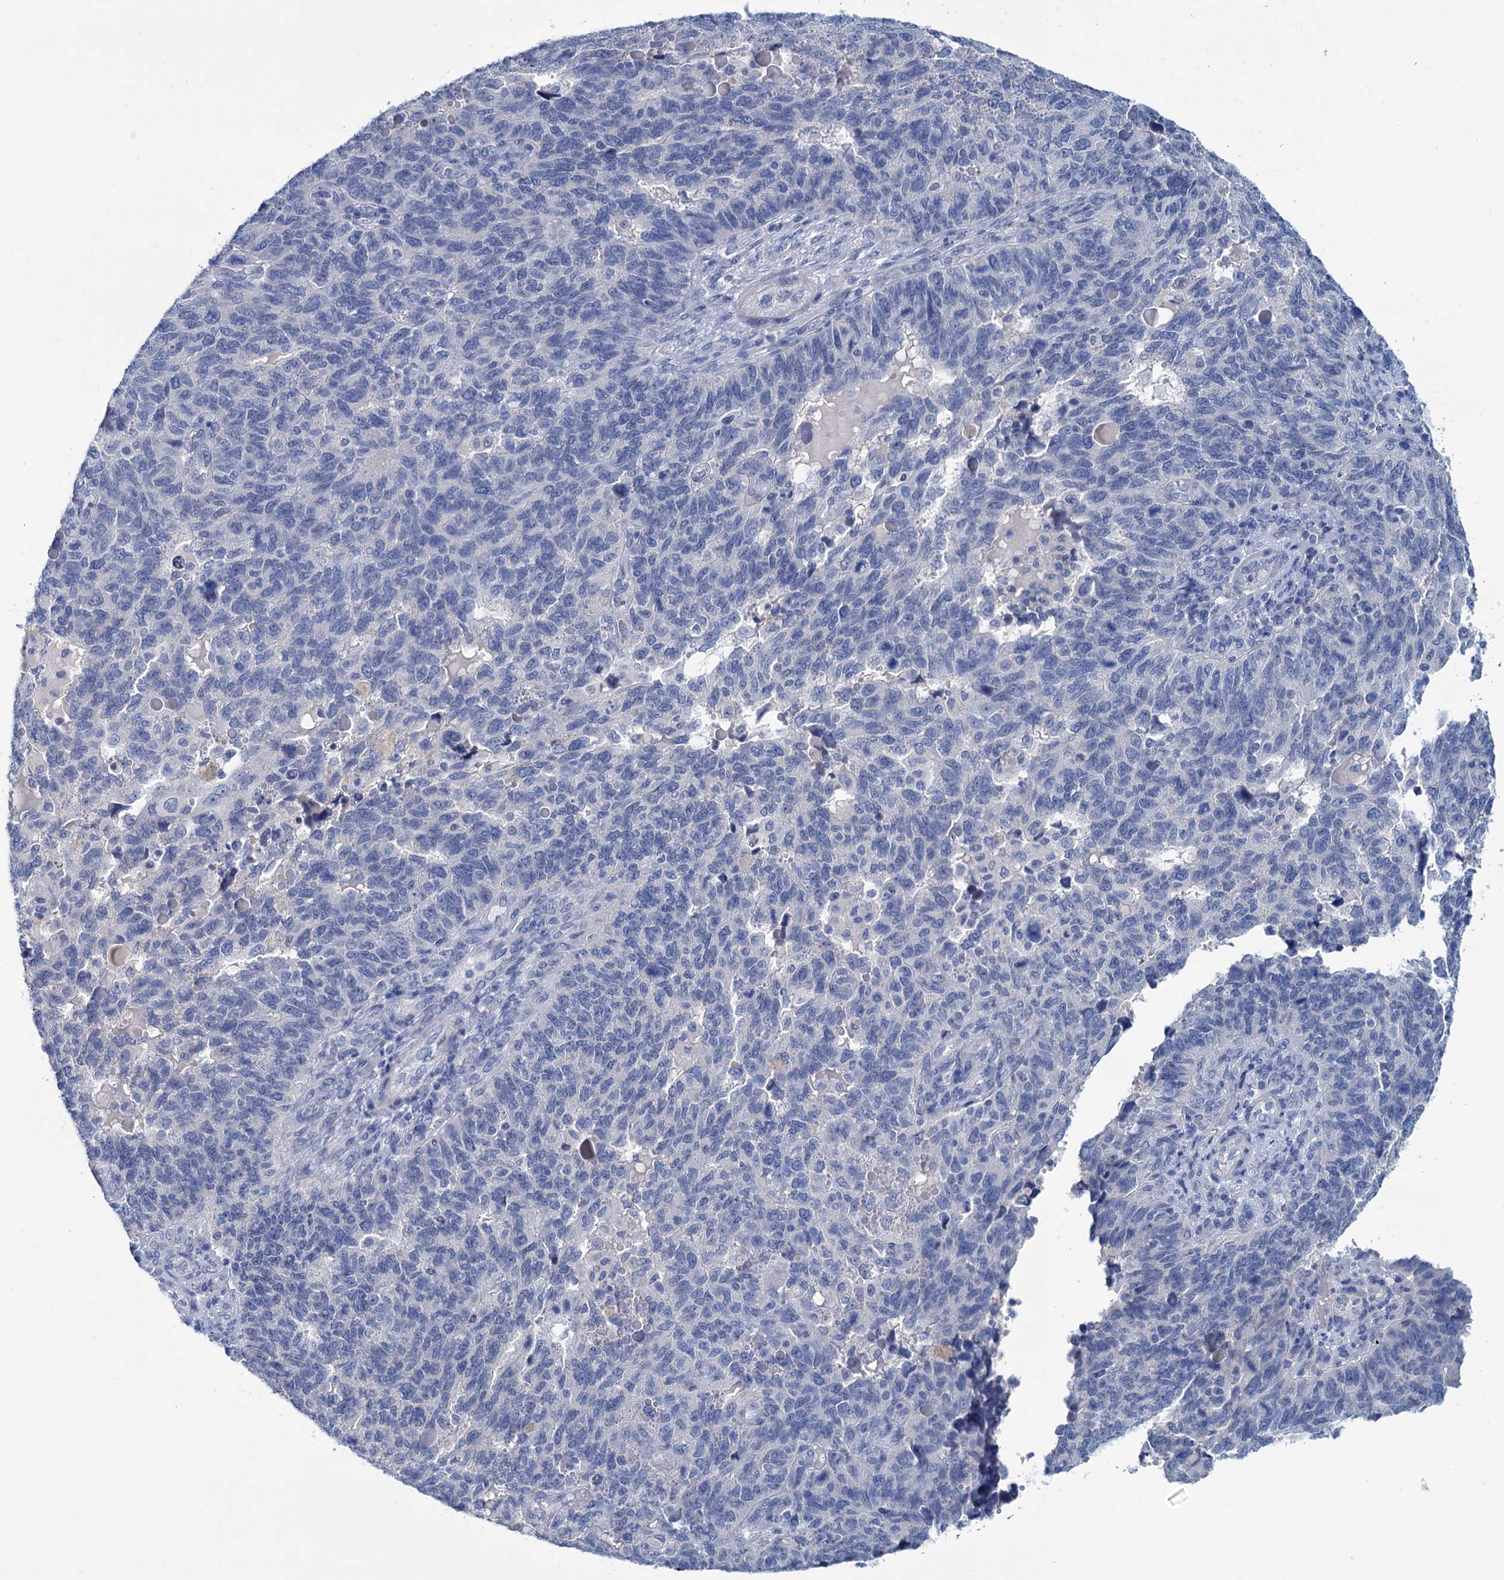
{"staining": {"intensity": "negative", "quantity": "none", "location": "none"}, "tissue": "endometrial cancer", "cell_type": "Tumor cells", "image_type": "cancer", "snomed": [{"axis": "morphology", "description": "Adenocarcinoma, NOS"}, {"axis": "topography", "description": "Endometrium"}], "caption": "This is an IHC histopathology image of adenocarcinoma (endometrial). There is no positivity in tumor cells.", "gene": "MYOZ3", "patient": {"sex": "female", "age": 66}}